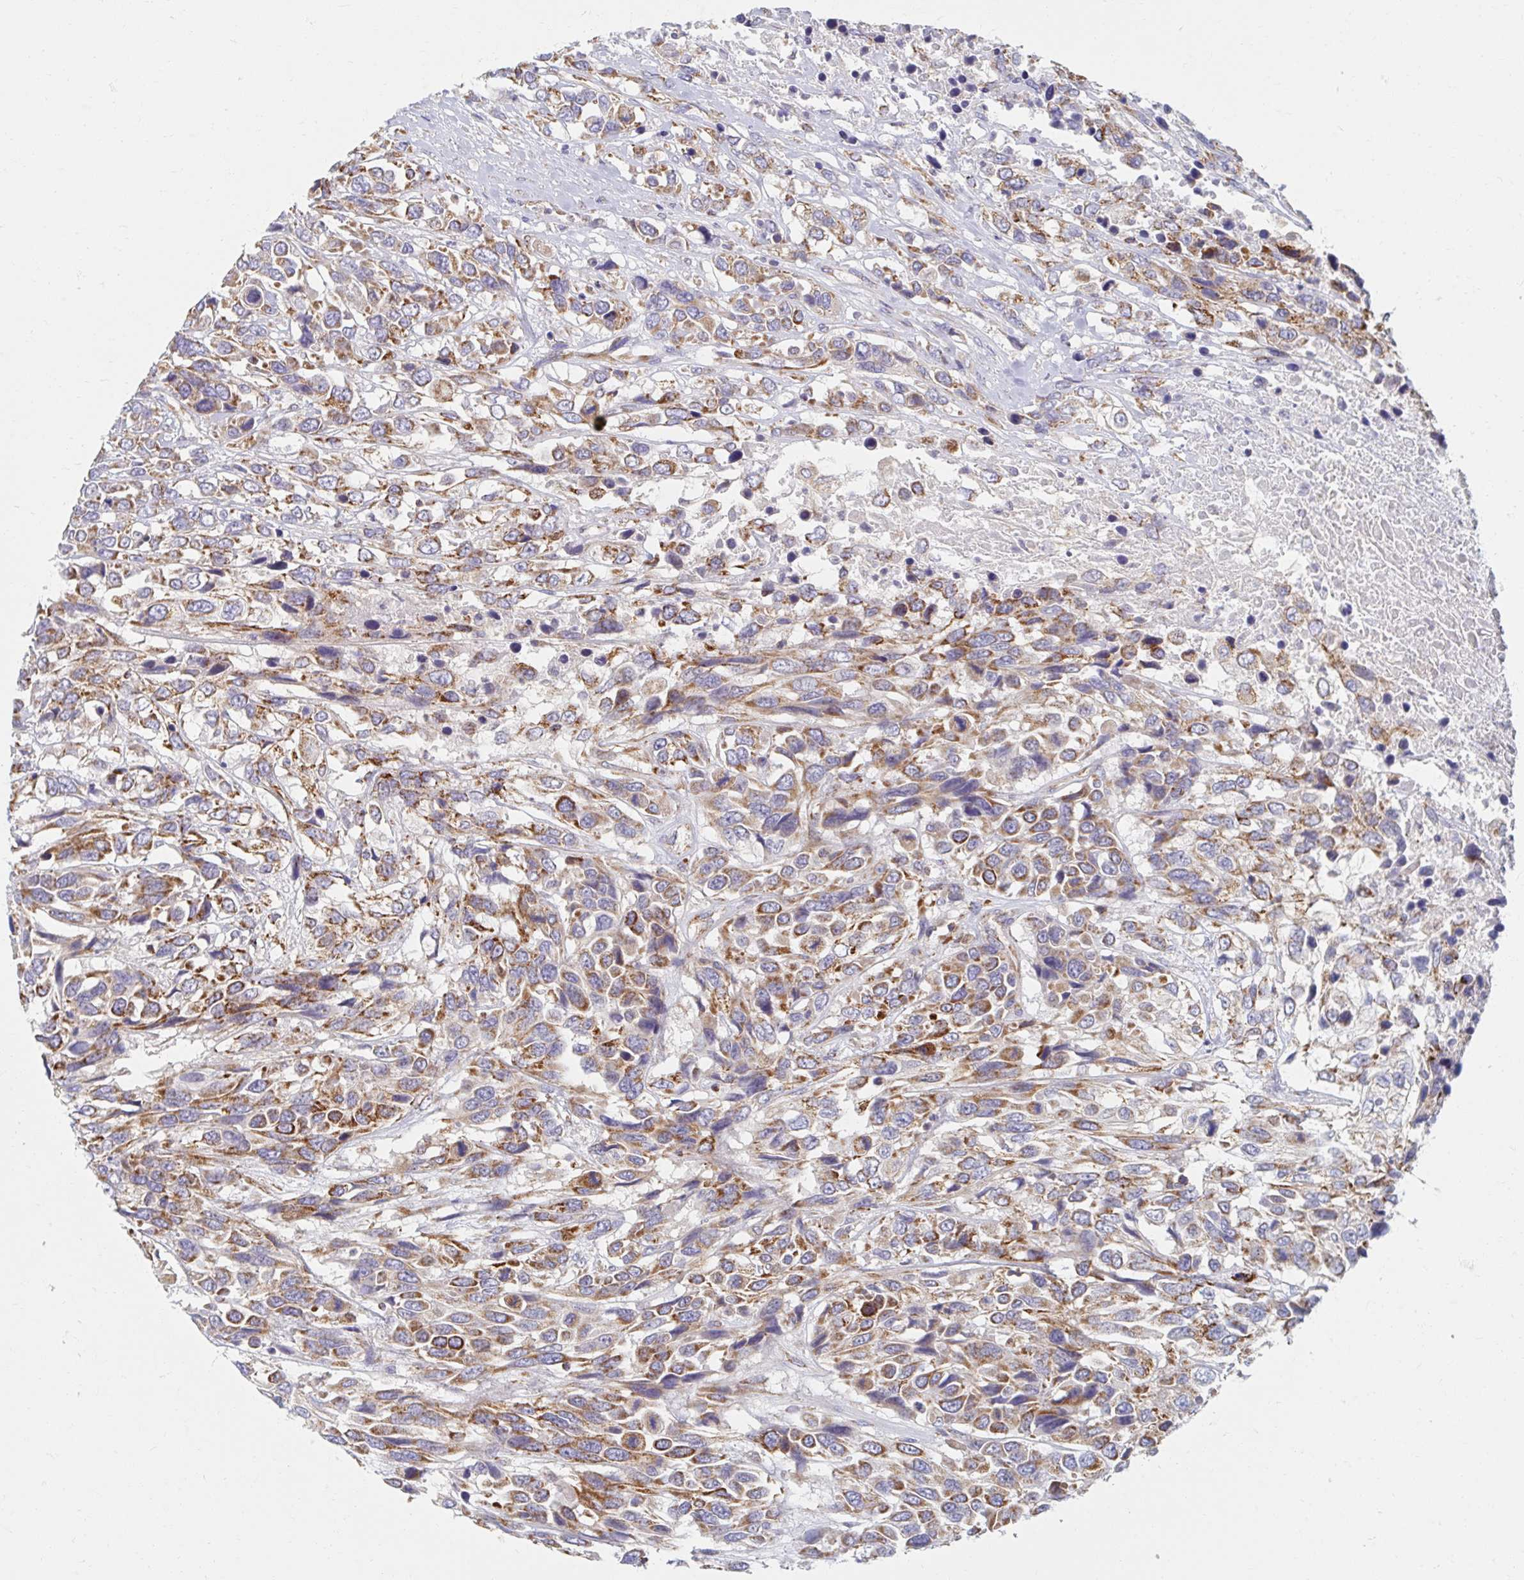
{"staining": {"intensity": "strong", "quantity": ">75%", "location": "cytoplasmic/membranous"}, "tissue": "urothelial cancer", "cell_type": "Tumor cells", "image_type": "cancer", "snomed": [{"axis": "morphology", "description": "Urothelial carcinoma, High grade"}, {"axis": "topography", "description": "Urinary bladder"}], "caption": "Protein analysis of urothelial cancer tissue exhibits strong cytoplasmic/membranous expression in approximately >75% of tumor cells.", "gene": "MAVS", "patient": {"sex": "female", "age": 70}}